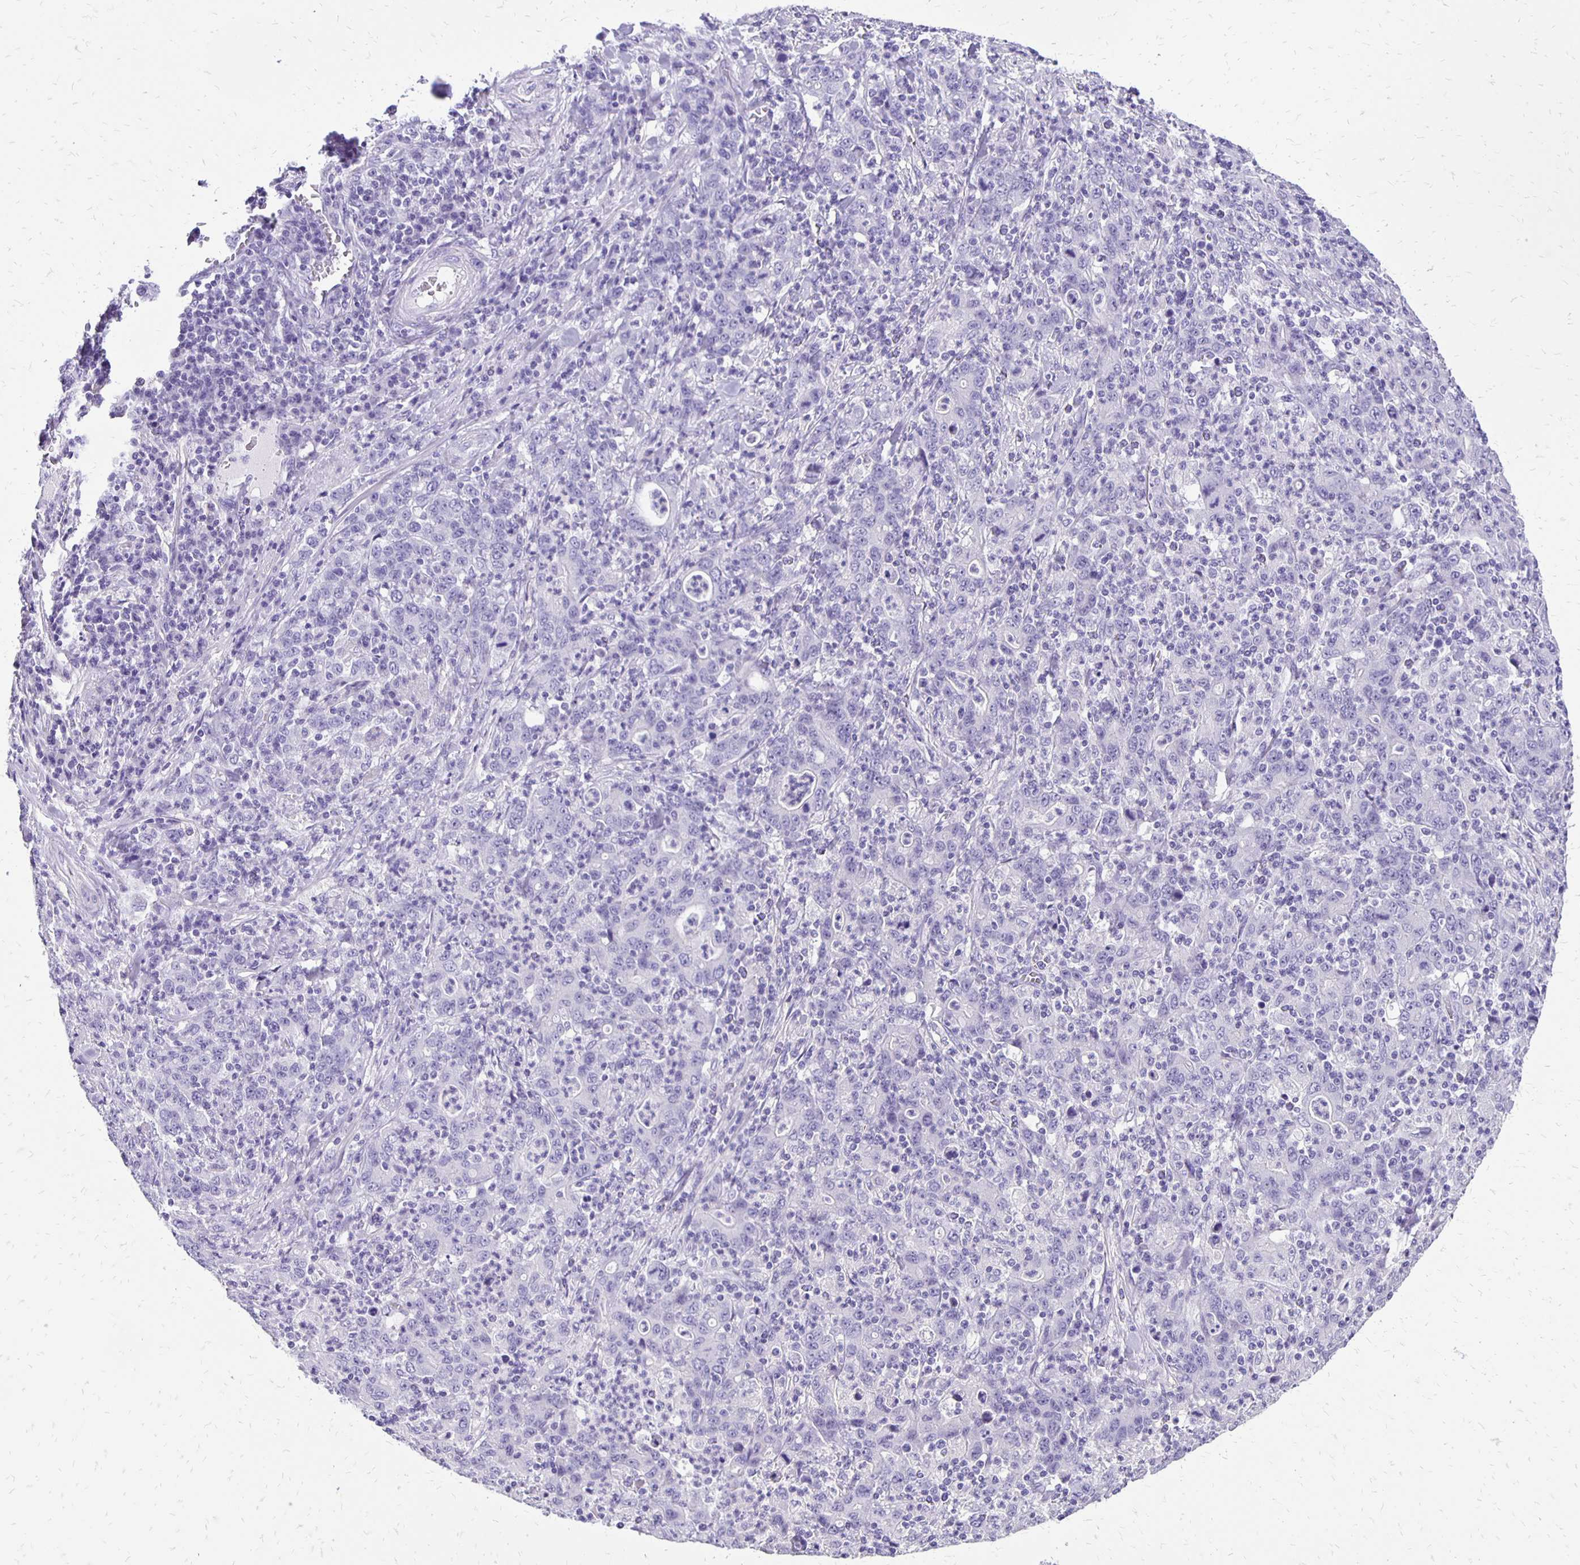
{"staining": {"intensity": "negative", "quantity": "none", "location": "none"}, "tissue": "stomach cancer", "cell_type": "Tumor cells", "image_type": "cancer", "snomed": [{"axis": "morphology", "description": "Adenocarcinoma, NOS"}, {"axis": "topography", "description": "Stomach, upper"}], "caption": "Immunohistochemistry histopathology image of human adenocarcinoma (stomach) stained for a protein (brown), which exhibits no expression in tumor cells.", "gene": "ANKRD45", "patient": {"sex": "male", "age": 69}}